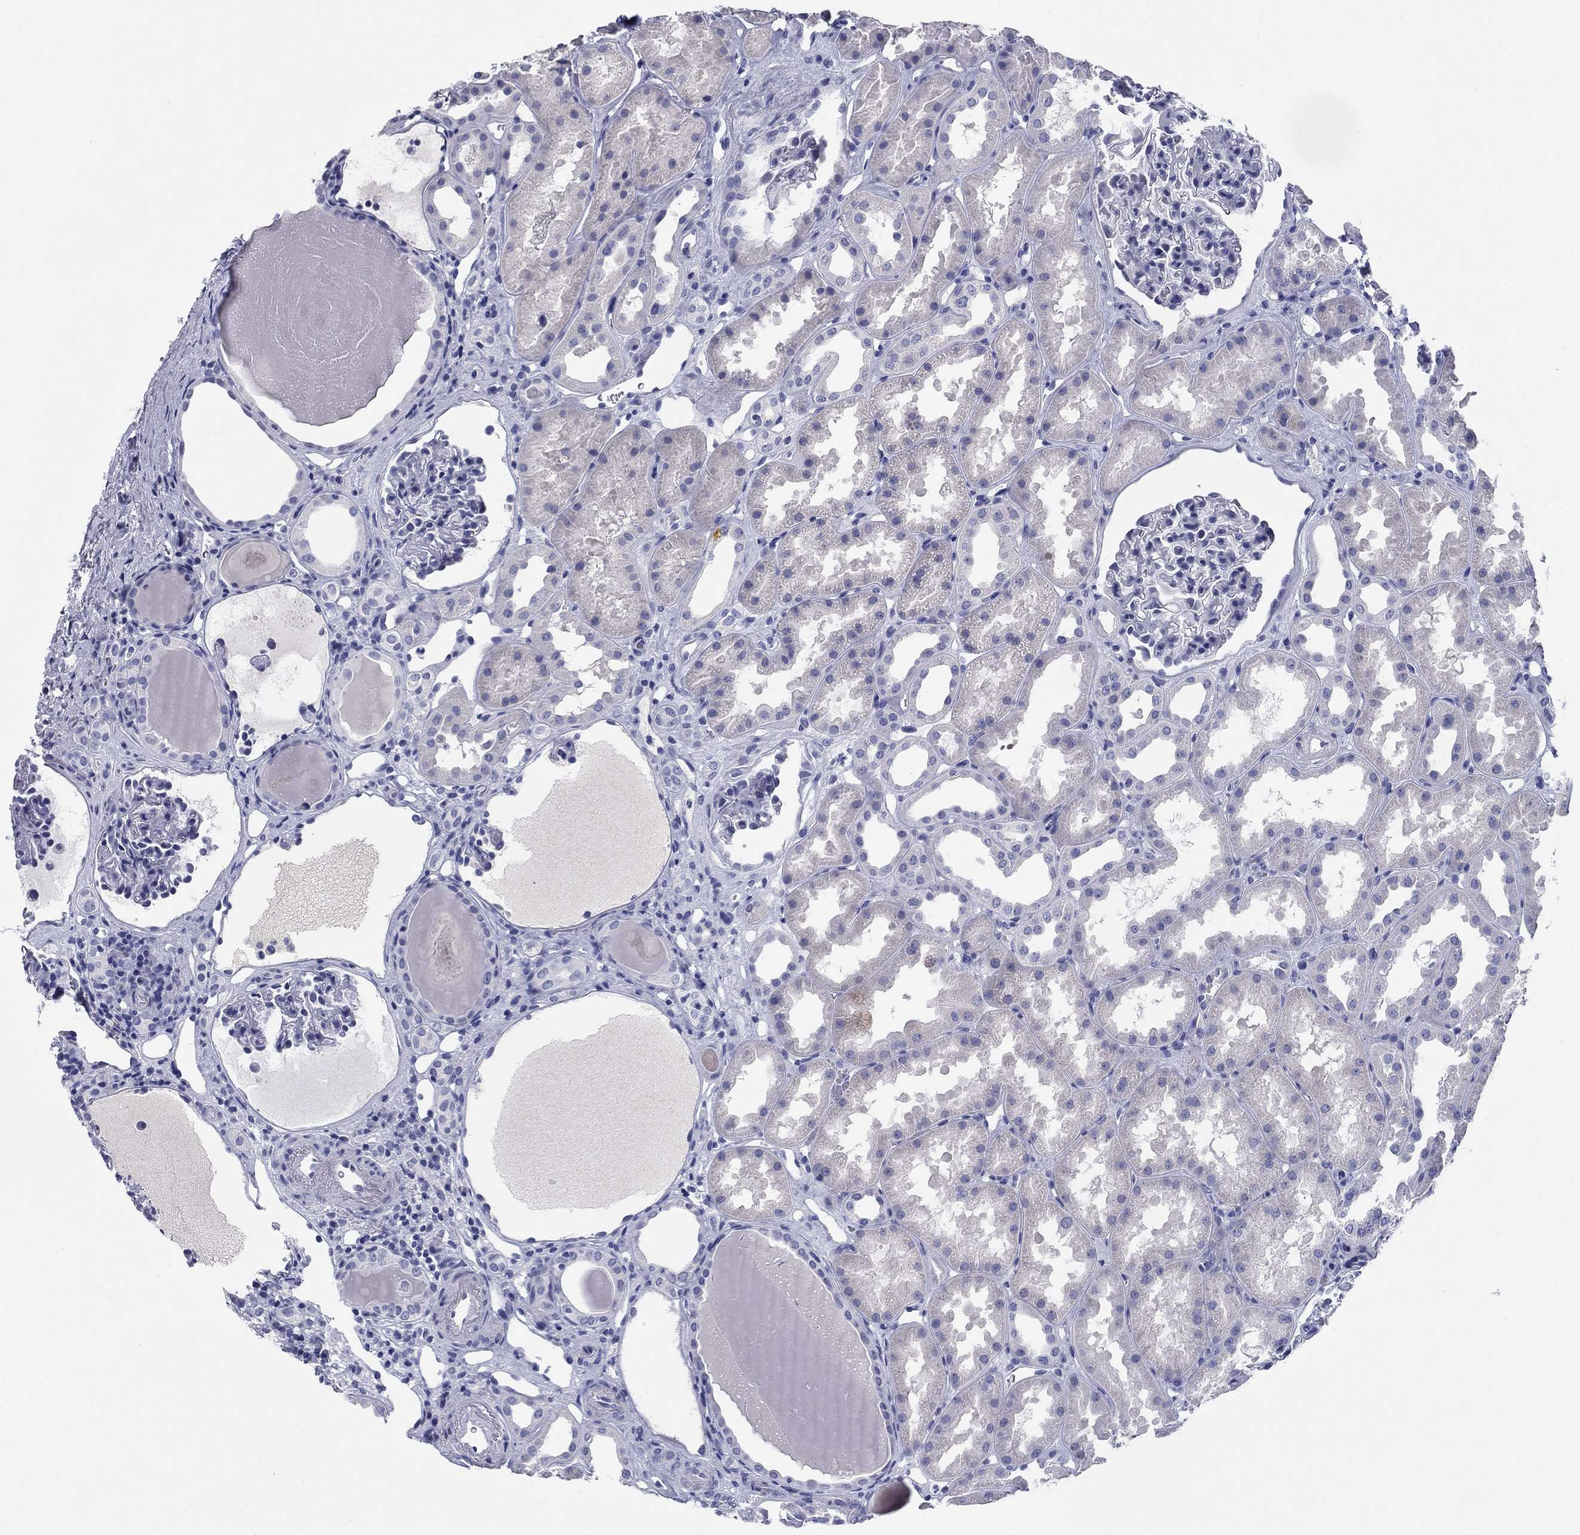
{"staining": {"intensity": "negative", "quantity": "none", "location": "none"}, "tissue": "kidney", "cell_type": "Cells in glomeruli", "image_type": "normal", "snomed": [{"axis": "morphology", "description": "Normal tissue, NOS"}, {"axis": "topography", "description": "Kidney"}], "caption": "The IHC histopathology image has no significant positivity in cells in glomeruli of kidney. (DAB (3,3'-diaminobenzidine) immunohistochemistry, high magnification).", "gene": "KCNH1", "patient": {"sex": "male", "age": 61}}